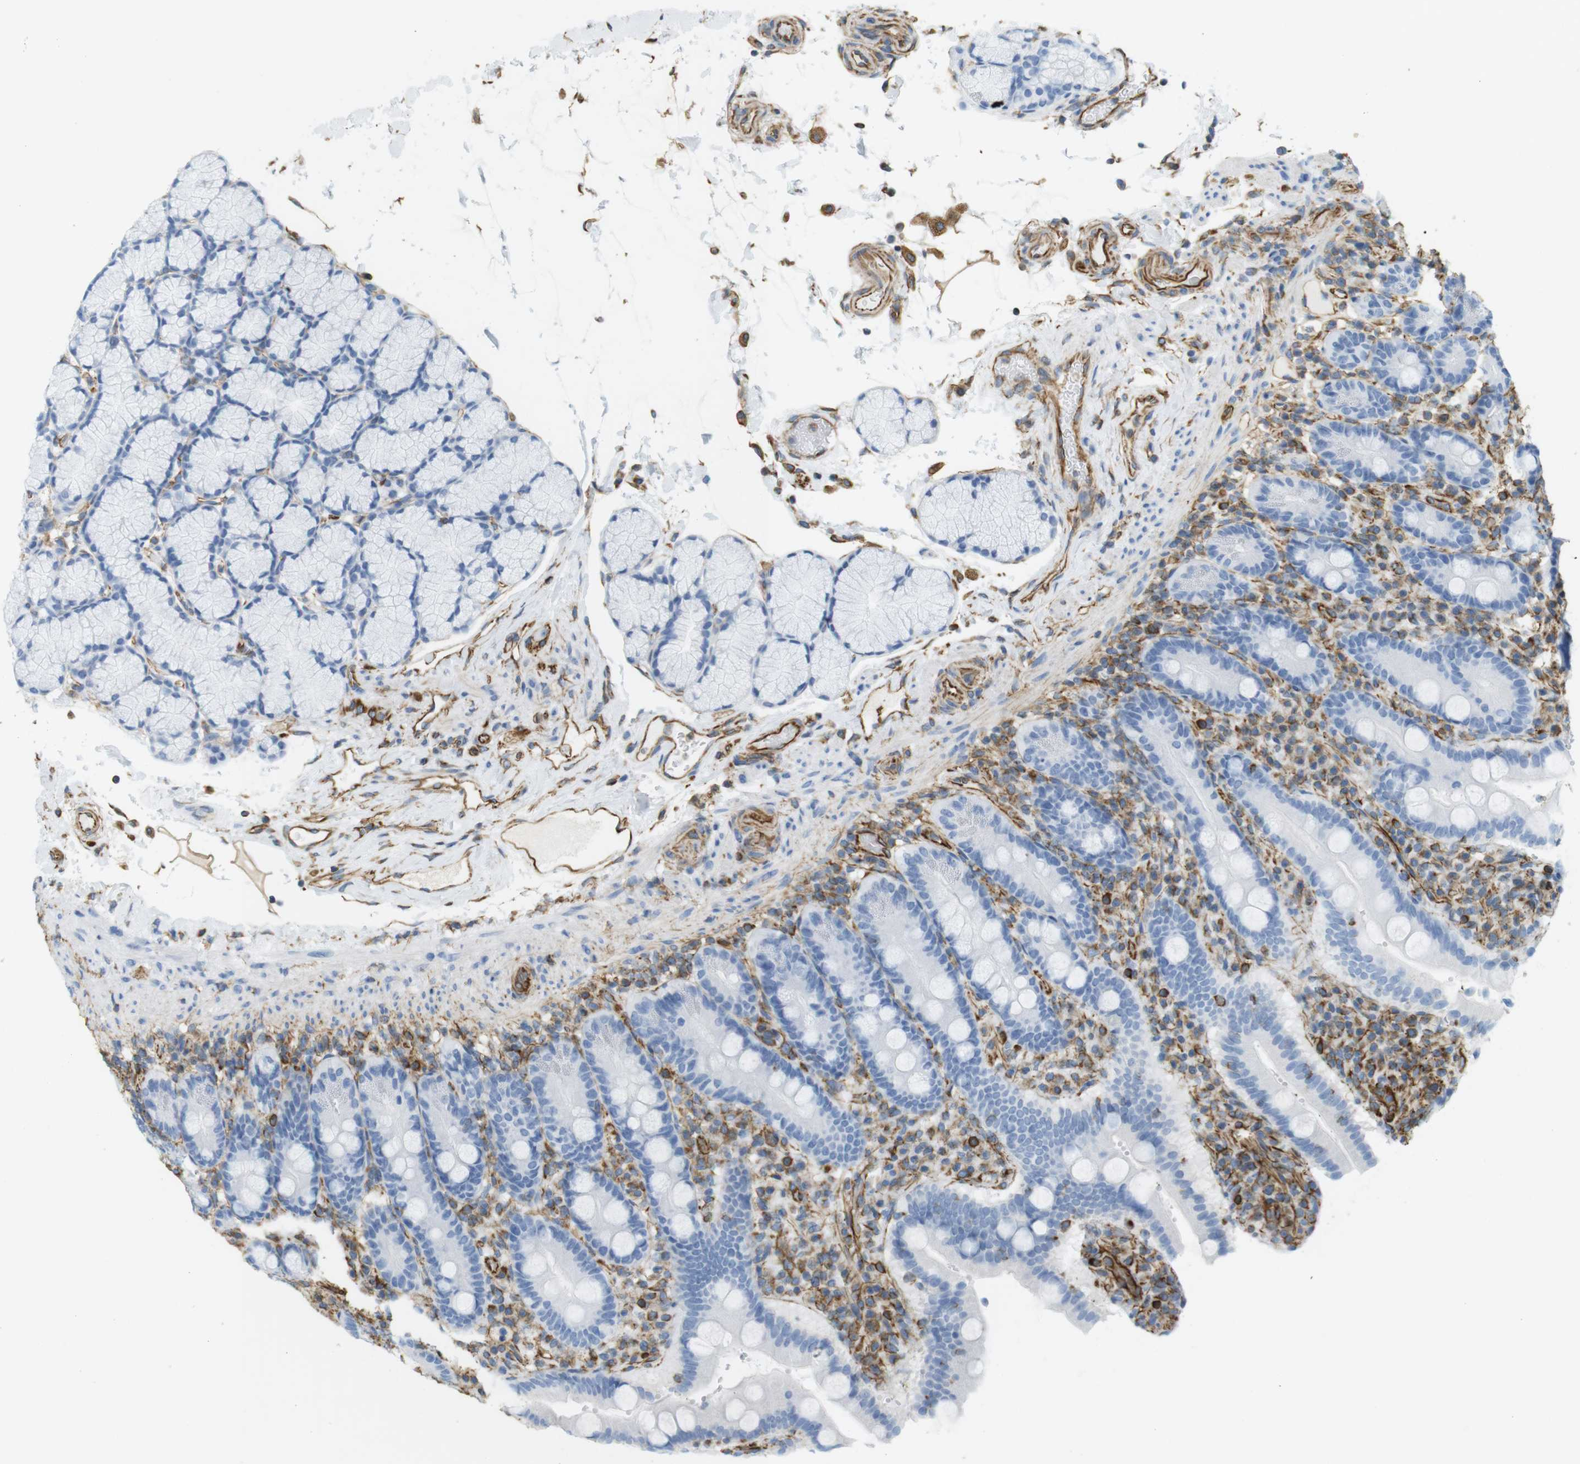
{"staining": {"intensity": "negative", "quantity": "none", "location": "none"}, "tissue": "duodenum", "cell_type": "Glandular cells", "image_type": "normal", "snomed": [{"axis": "morphology", "description": "Normal tissue, NOS"}, {"axis": "topography", "description": "Small intestine, NOS"}], "caption": "The IHC photomicrograph has no significant positivity in glandular cells of duodenum.", "gene": "MS4A10", "patient": {"sex": "female", "age": 71}}